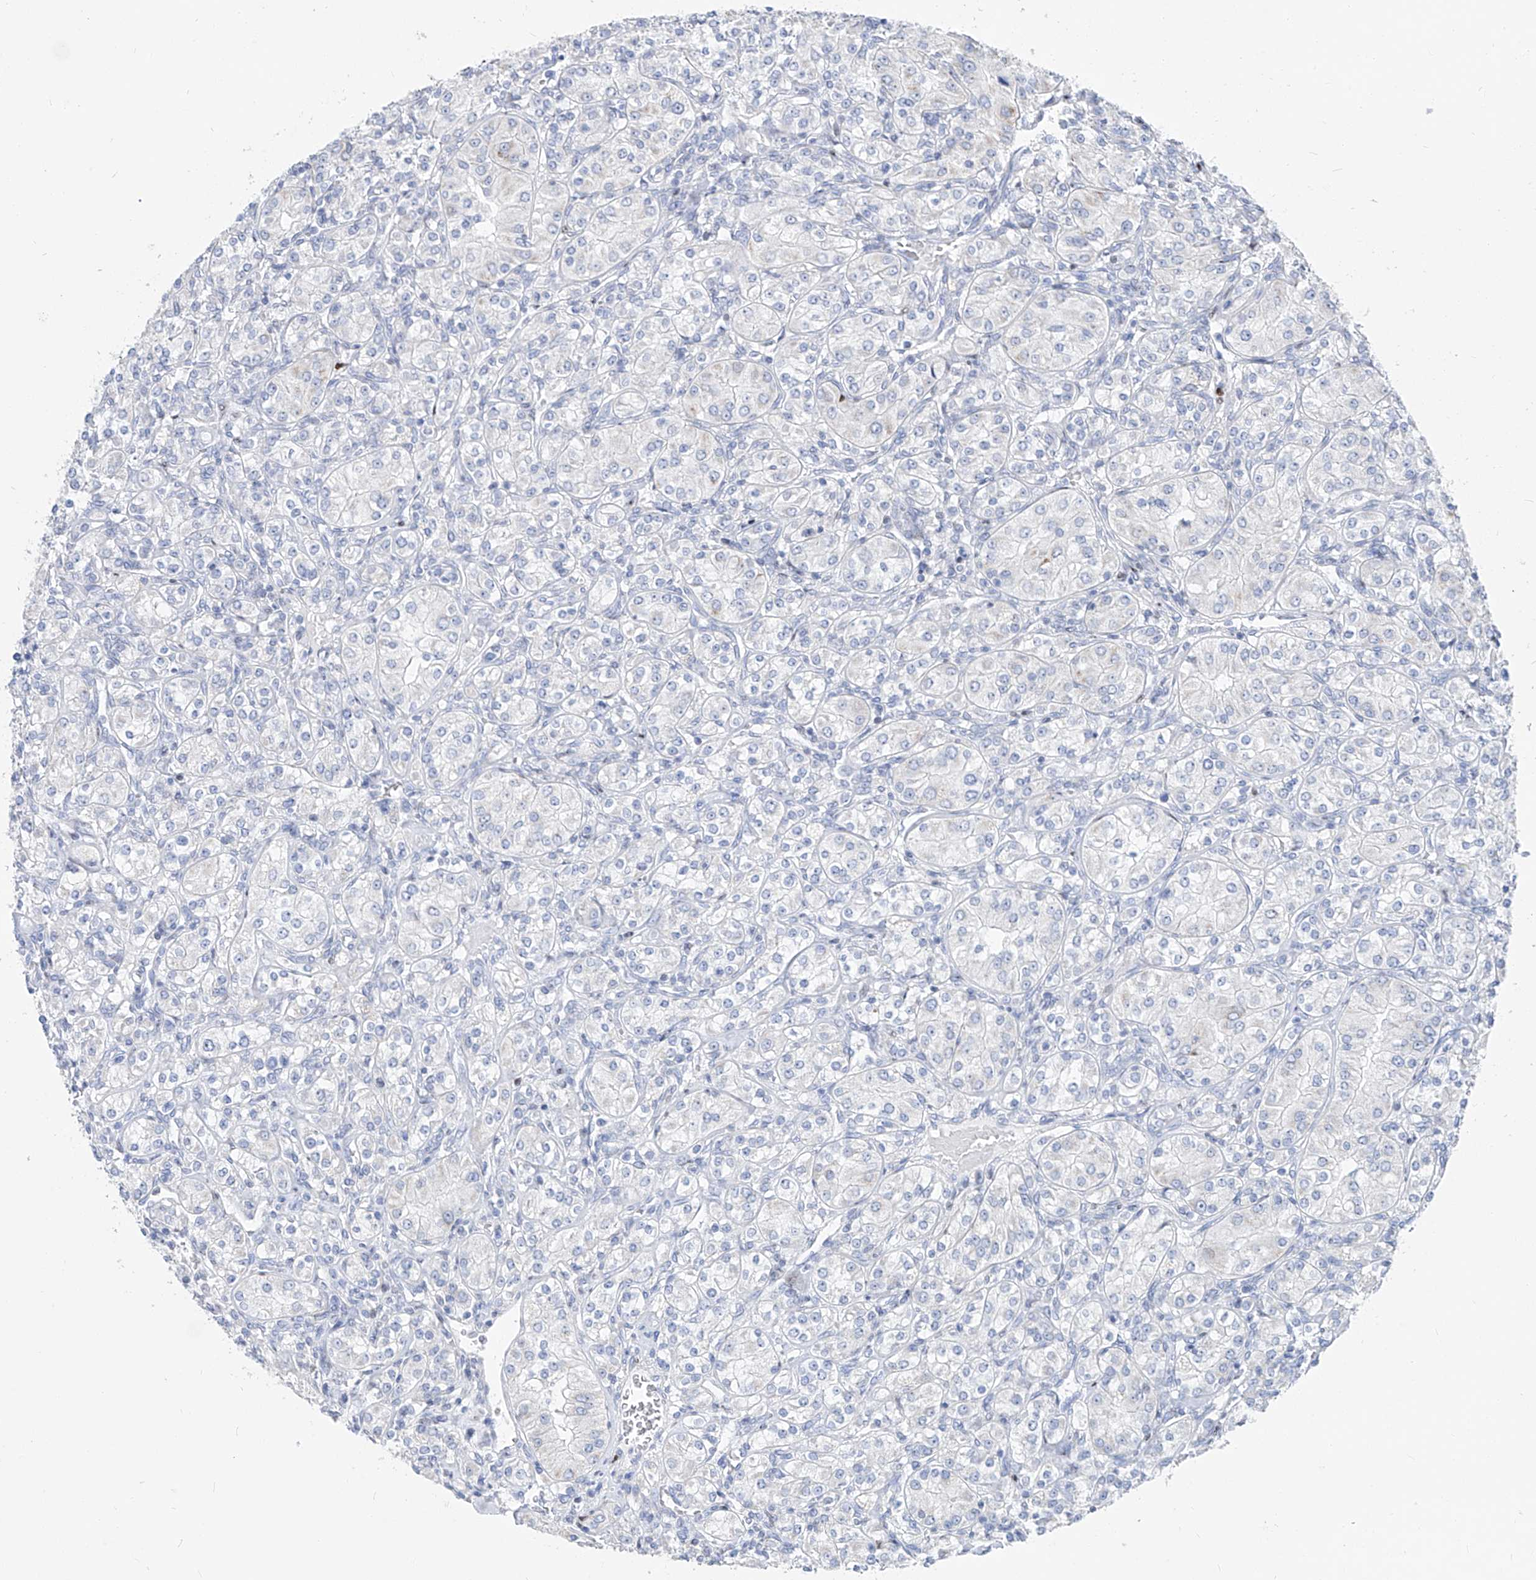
{"staining": {"intensity": "negative", "quantity": "none", "location": "none"}, "tissue": "renal cancer", "cell_type": "Tumor cells", "image_type": "cancer", "snomed": [{"axis": "morphology", "description": "Adenocarcinoma, NOS"}, {"axis": "topography", "description": "Kidney"}], "caption": "An immunohistochemistry image of renal adenocarcinoma is shown. There is no staining in tumor cells of renal adenocarcinoma. (DAB IHC visualized using brightfield microscopy, high magnification).", "gene": "FRS3", "patient": {"sex": "male", "age": 77}}